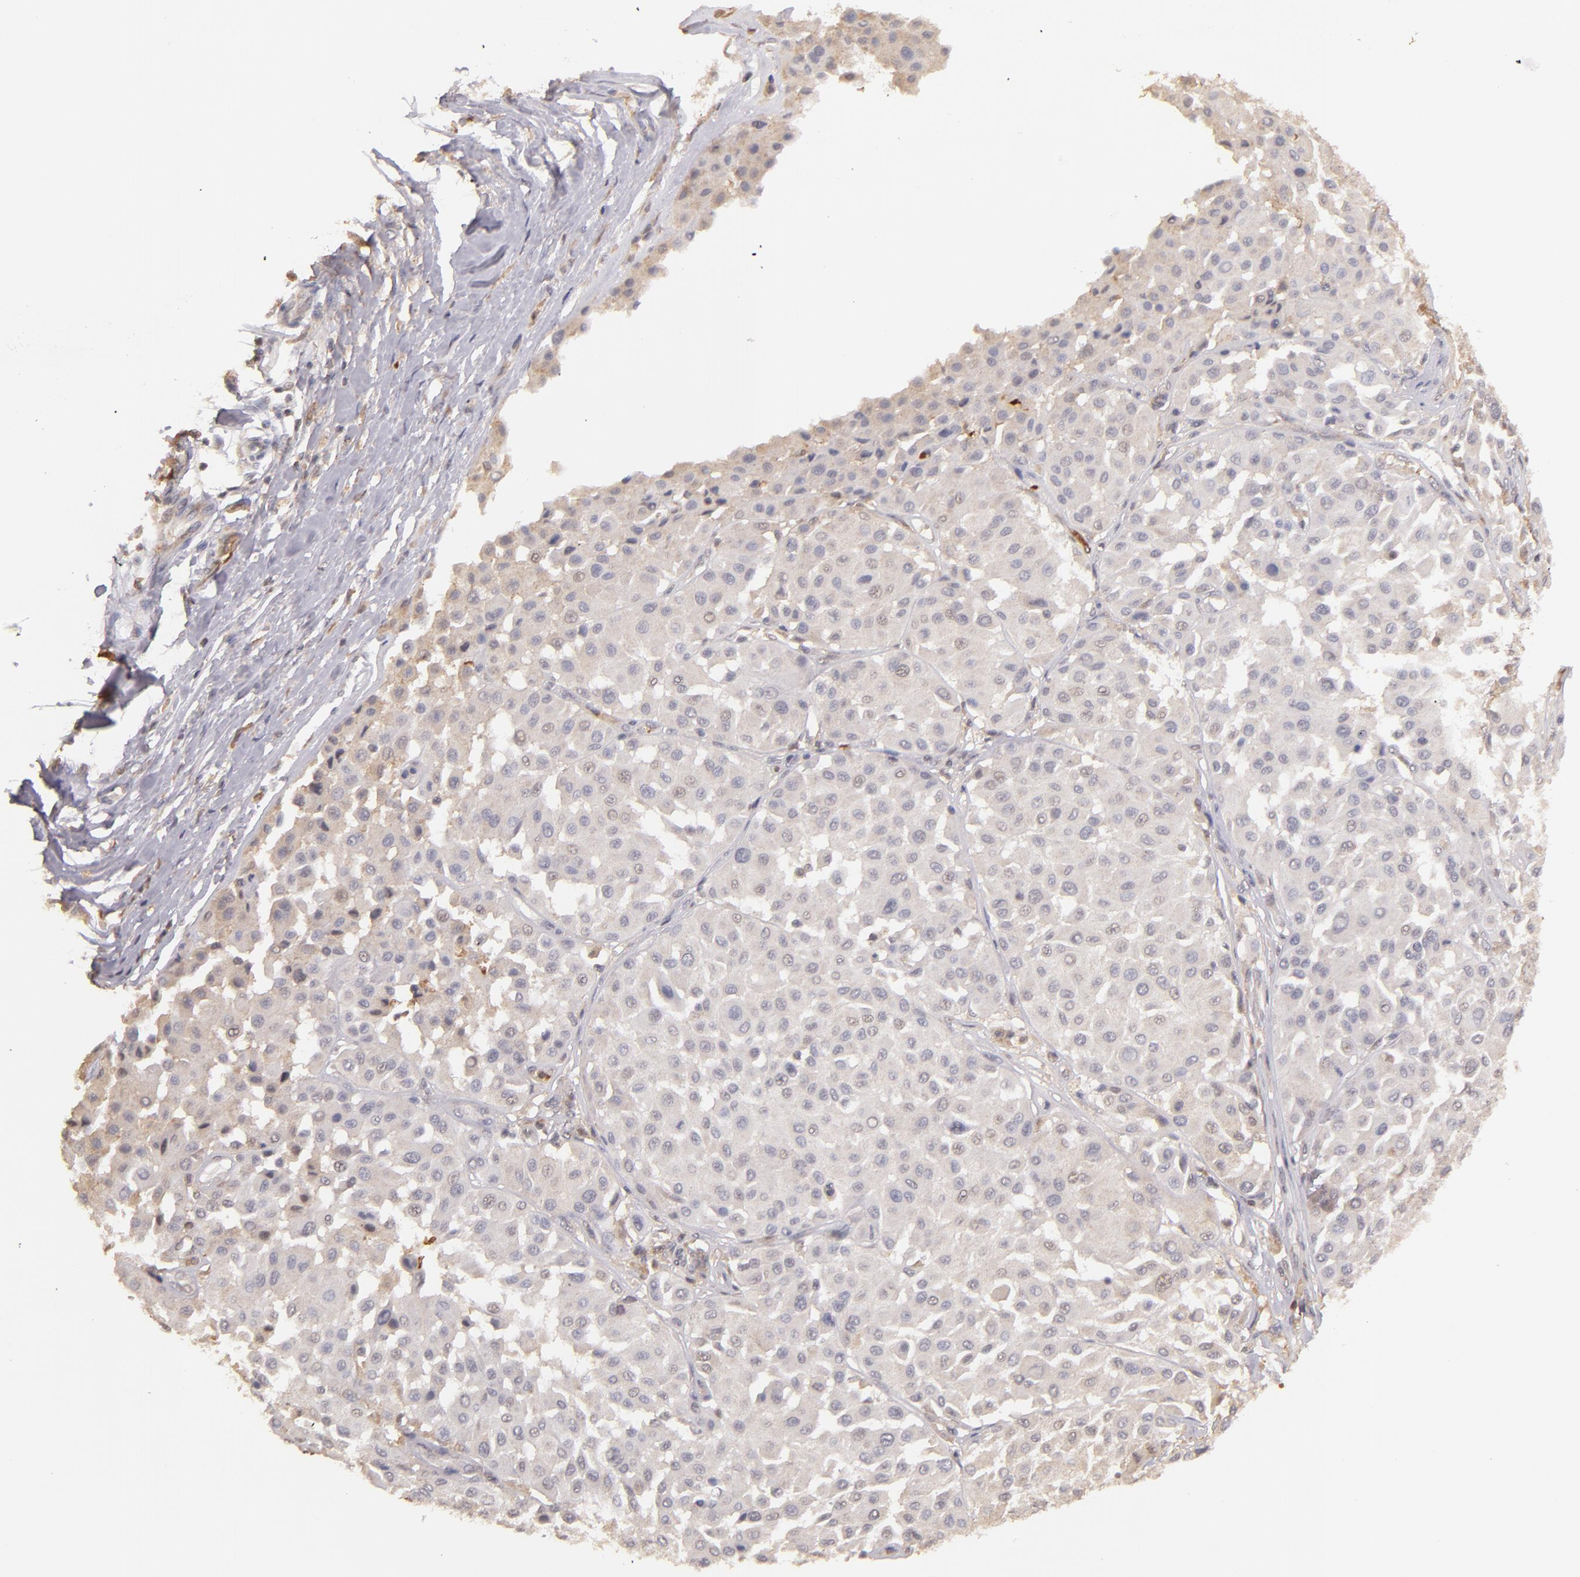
{"staining": {"intensity": "weak", "quantity": "<25%", "location": "cytoplasmic/membranous"}, "tissue": "melanoma", "cell_type": "Tumor cells", "image_type": "cancer", "snomed": [{"axis": "morphology", "description": "Malignant melanoma, Metastatic site"}, {"axis": "topography", "description": "Soft tissue"}], "caption": "IHC of melanoma displays no staining in tumor cells. (DAB IHC visualized using brightfield microscopy, high magnification).", "gene": "SERPINC1", "patient": {"sex": "male", "age": 41}}